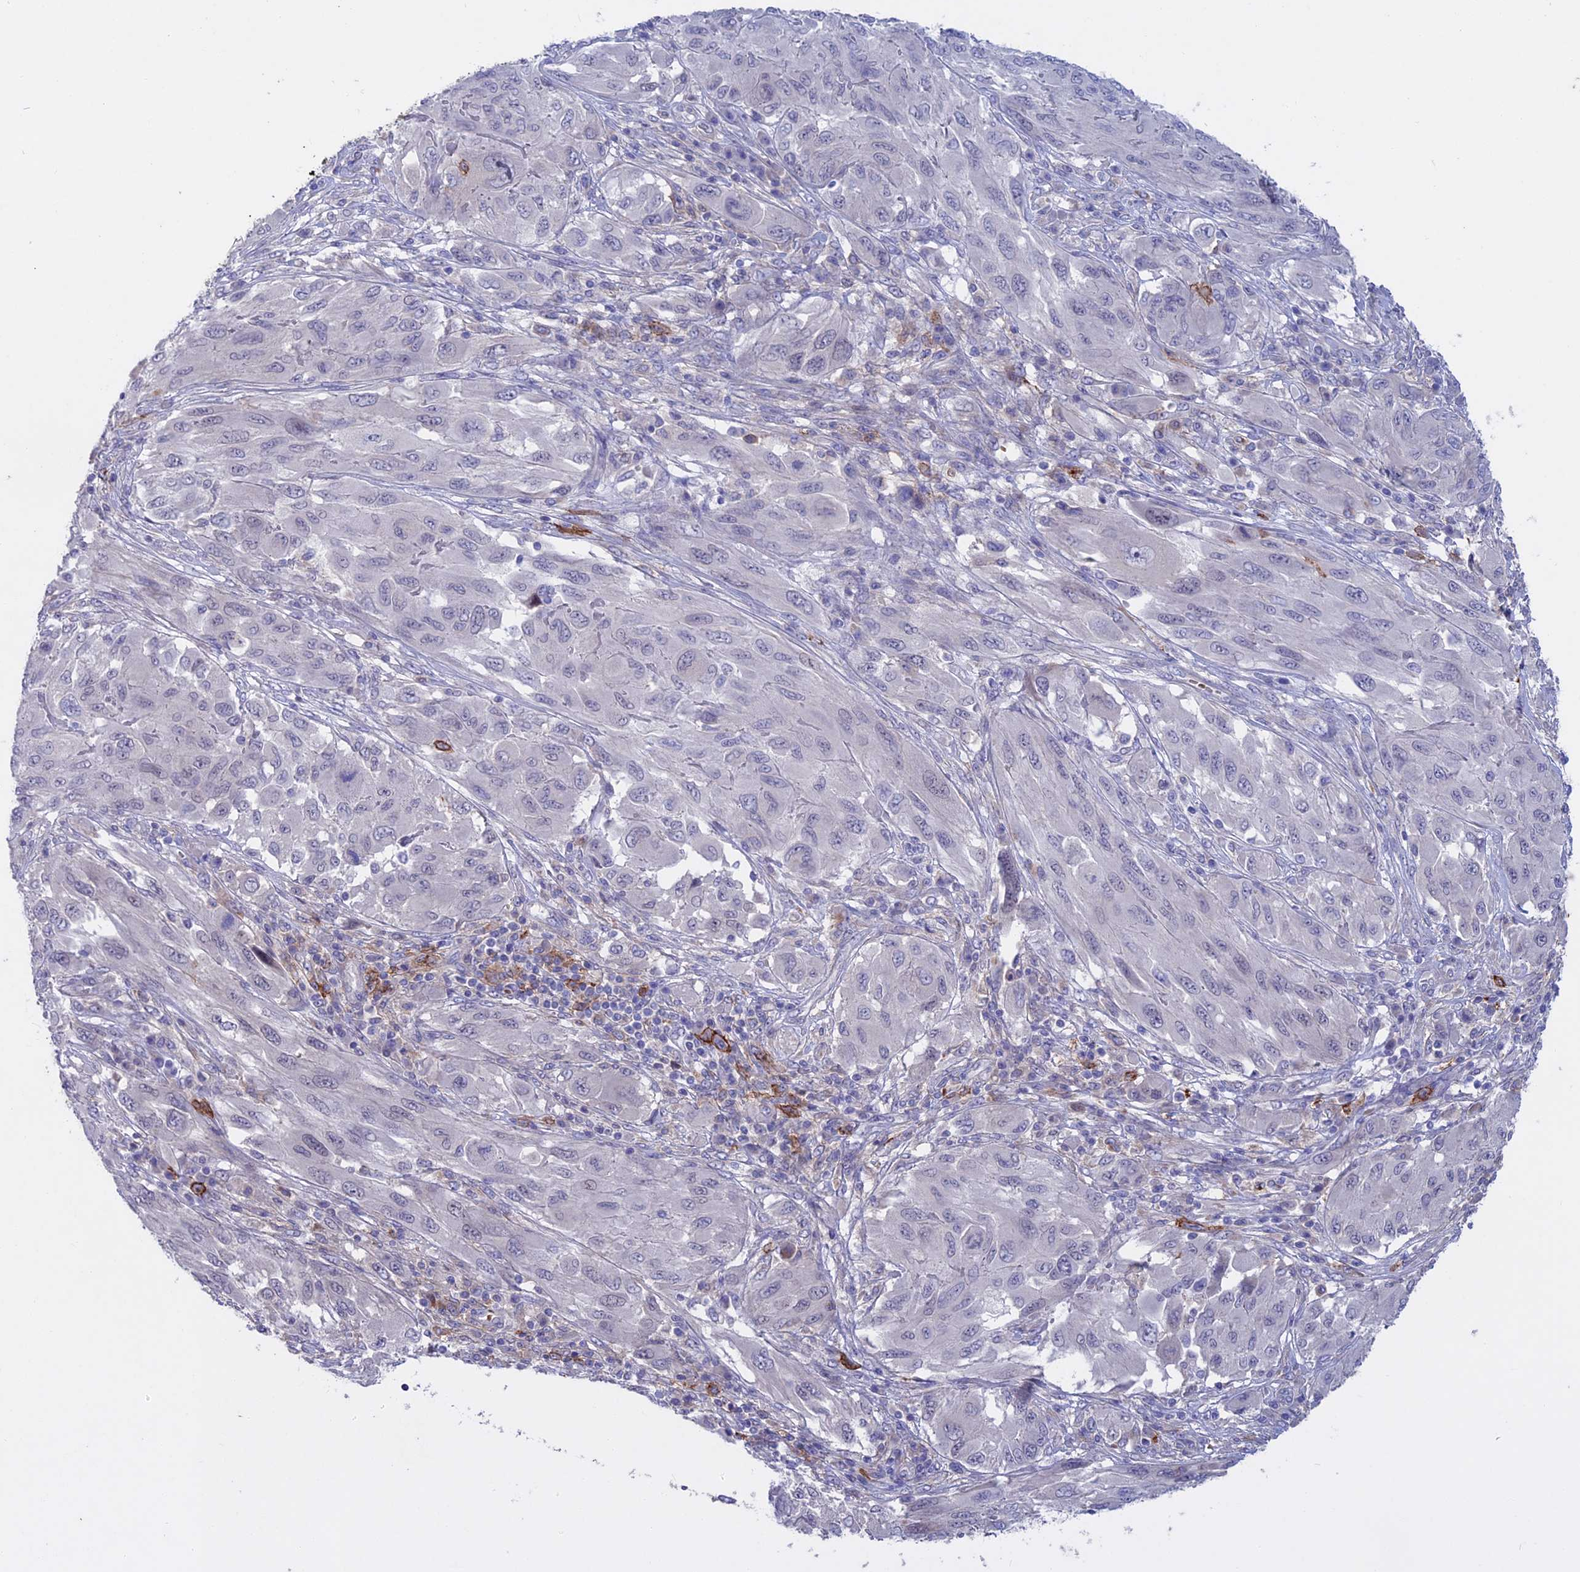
{"staining": {"intensity": "negative", "quantity": "none", "location": "none"}, "tissue": "melanoma", "cell_type": "Tumor cells", "image_type": "cancer", "snomed": [{"axis": "morphology", "description": "Malignant melanoma, NOS"}, {"axis": "topography", "description": "Skin"}], "caption": "Tumor cells show no significant expression in melanoma. (DAB (3,3'-diaminobenzidine) IHC visualized using brightfield microscopy, high magnification).", "gene": "SLC2A6", "patient": {"sex": "female", "age": 91}}